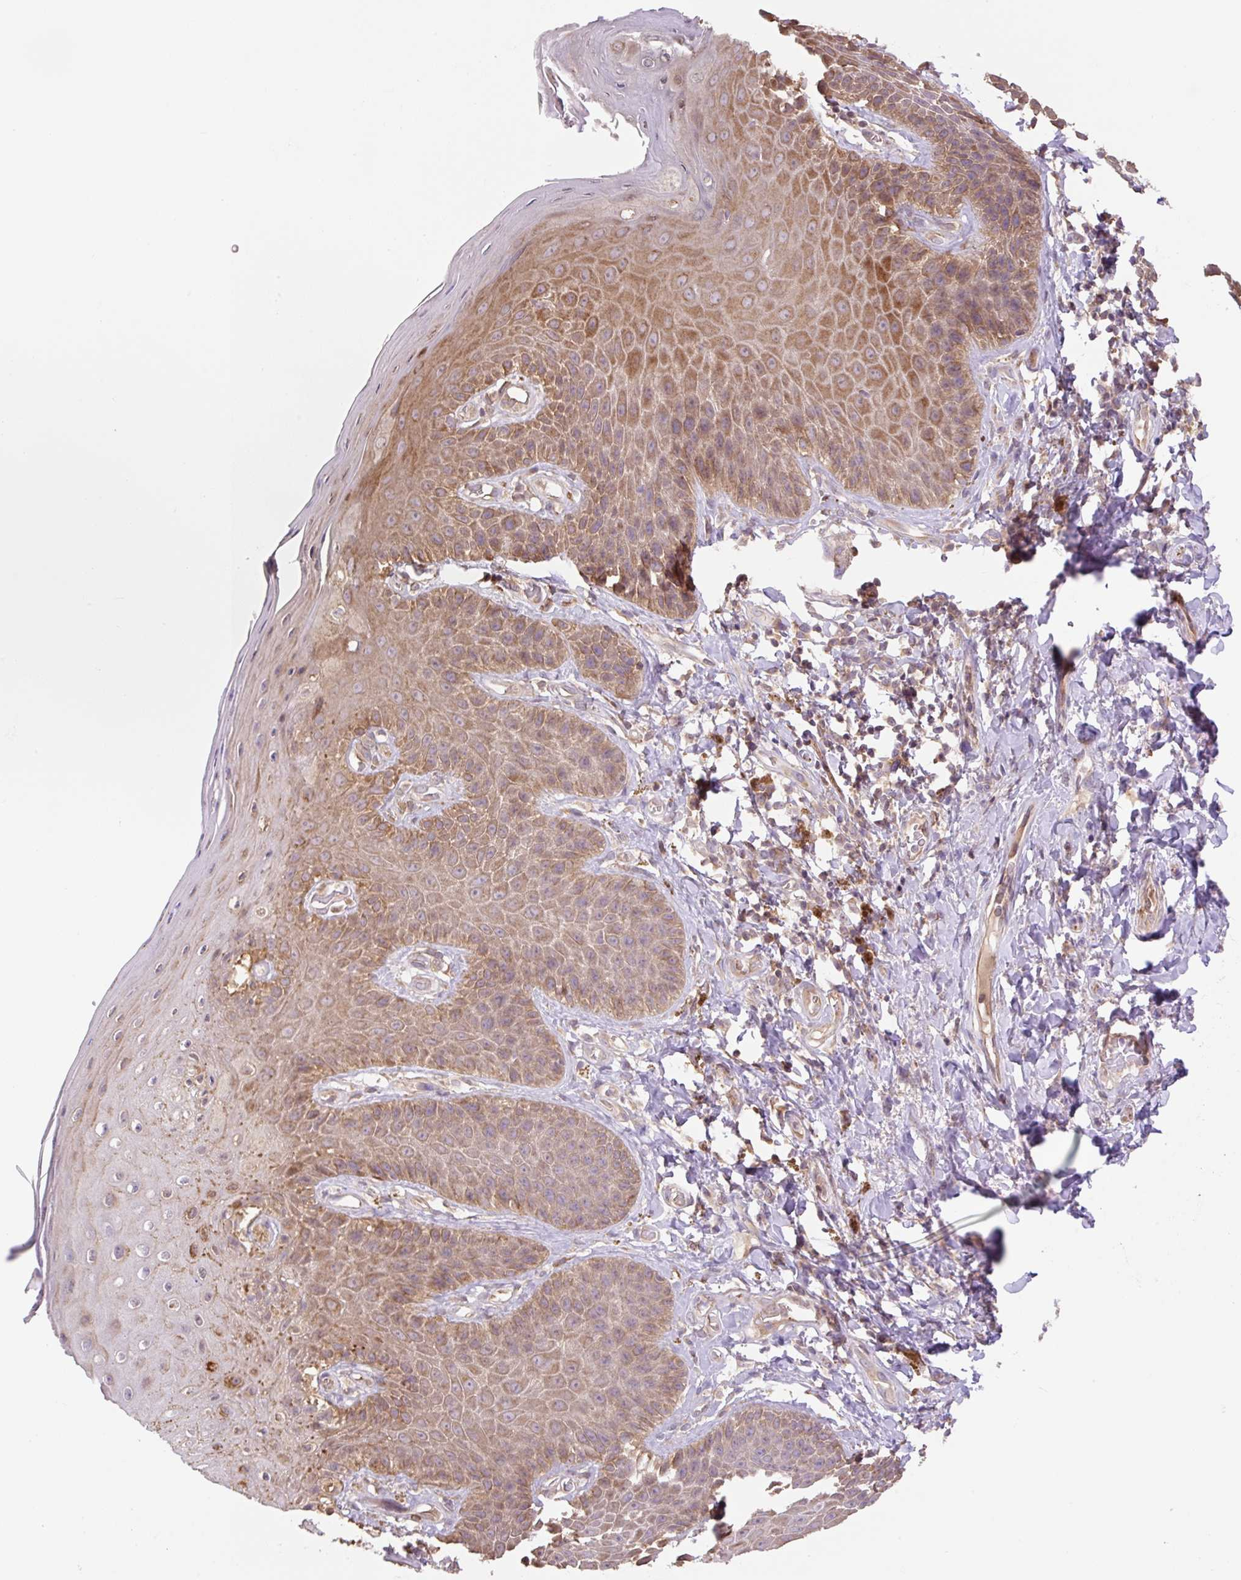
{"staining": {"intensity": "strong", "quantity": ">75%", "location": "cytoplasmic/membranous"}, "tissue": "skin", "cell_type": "Epidermal cells", "image_type": "normal", "snomed": [{"axis": "morphology", "description": "Normal tissue, NOS"}, {"axis": "topography", "description": "Anal"}, {"axis": "topography", "description": "Peripheral nerve tissue"}], "caption": "Protein staining of benign skin demonstrates strong cytoplasmic/membranous expression in about >75% of epidermal cells. Nuclei are stained in blue.", "gene": "COX8A", "patient": {"sex": "male", "age": 53}}